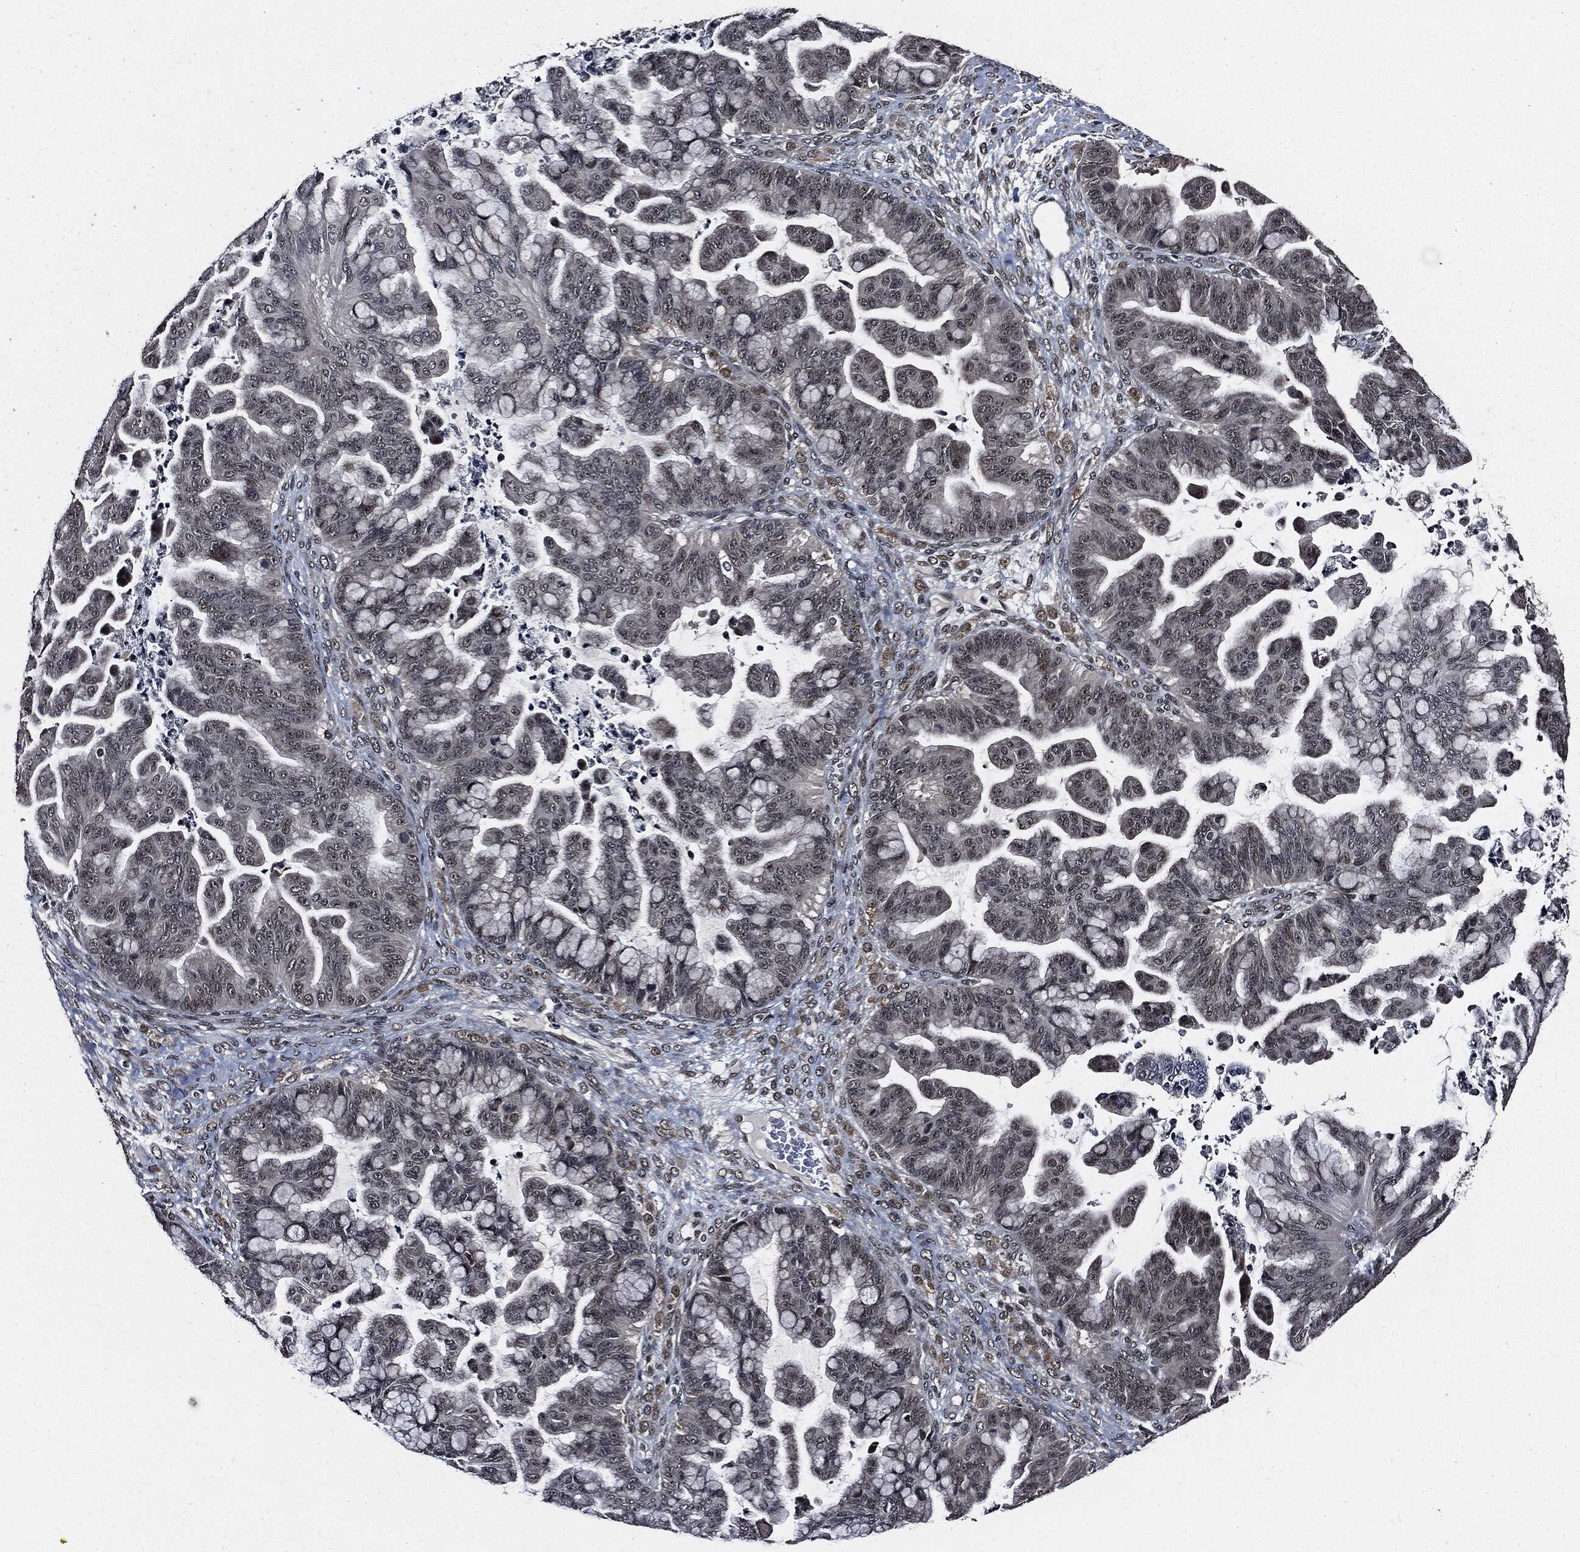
{"staining": {"intensity": "negative", "quantity": "none", "location": "none"}, "tissue": "ovarian cancer", "cell_type": "Tumor cells", "image_type": "cancer", "snomed": [{"axis": "morphology", "description": "Cystadenocarcinoma, mucinous, NOS"}, {"axis": "topography", "description": "Ovary"}], "caption": "DAB immunohistochemical staining of mucinous cystadenocarcinoma (ovarian) shows no significant positivity in tumor cells. Brightfield microscopy of immunohistochemistry stained with DAB (brown) and hematoxylin (blue), captured at high magnification.", "gene": "SUGT1", "patient": {"sex": "female", "age": 67}}